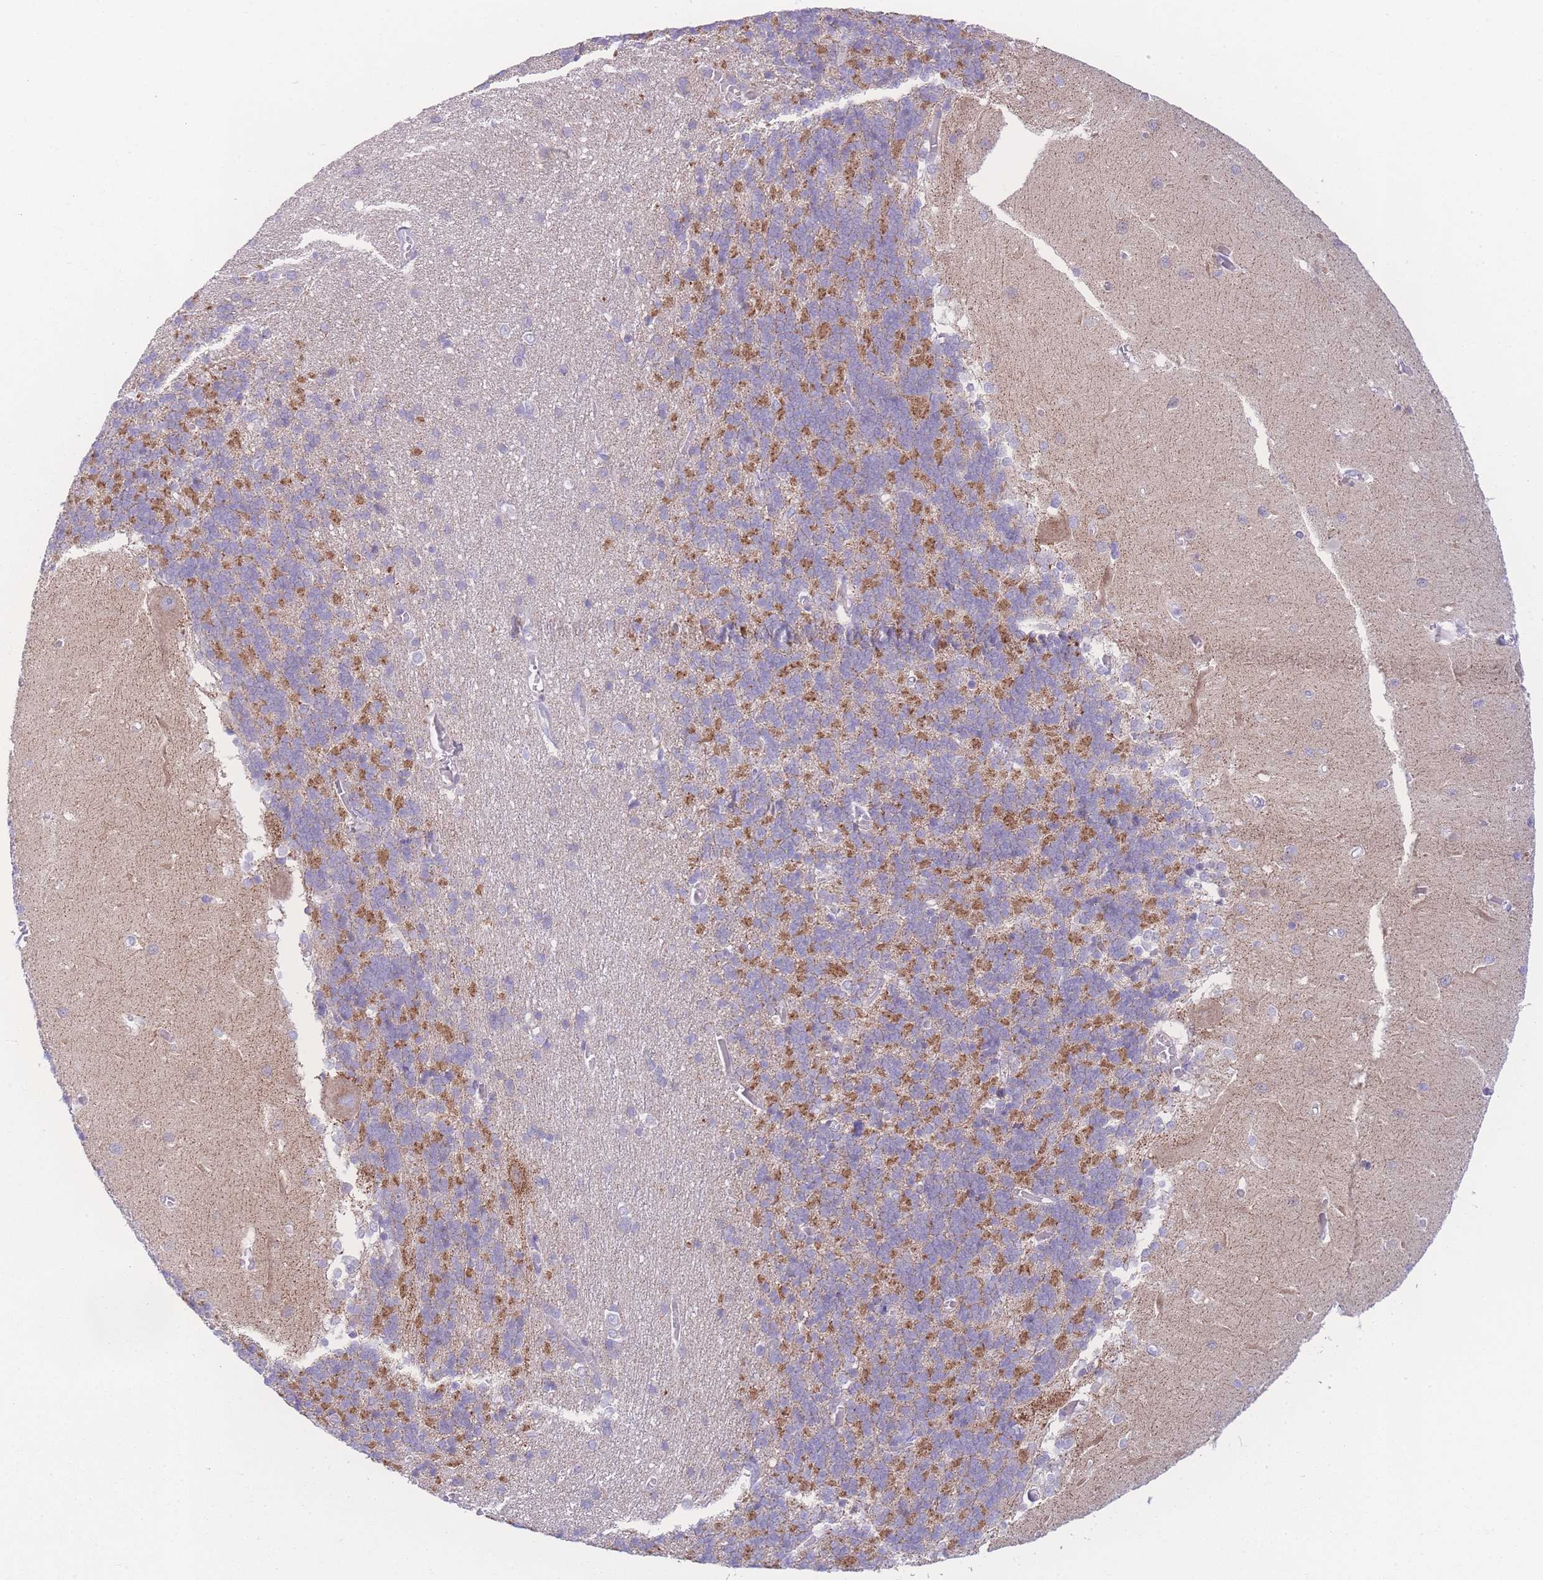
{"staining": {"intensity": "moderate", "quantity": "25%-75%", "location": "cytoplasmic/membranous"}, "tissue": "cerebellum", "cell_type": "Cells in granular layer", "image_type": "normal", "snomed": [{"axis": "morphology", "description": "Normal tissue, NOS"}, {"axis": "topography", "description": "Cerebellum"}], "caption": "The photomicrograph displays immunohistochemical staining of benign cerebellum. There is moderate cytoplasmic/membranous positivity is appreciated in about 25%-75% of cells in granular layer.", "gene": "NBEAL1", "patient": {"sex": "male", "age": 37}}